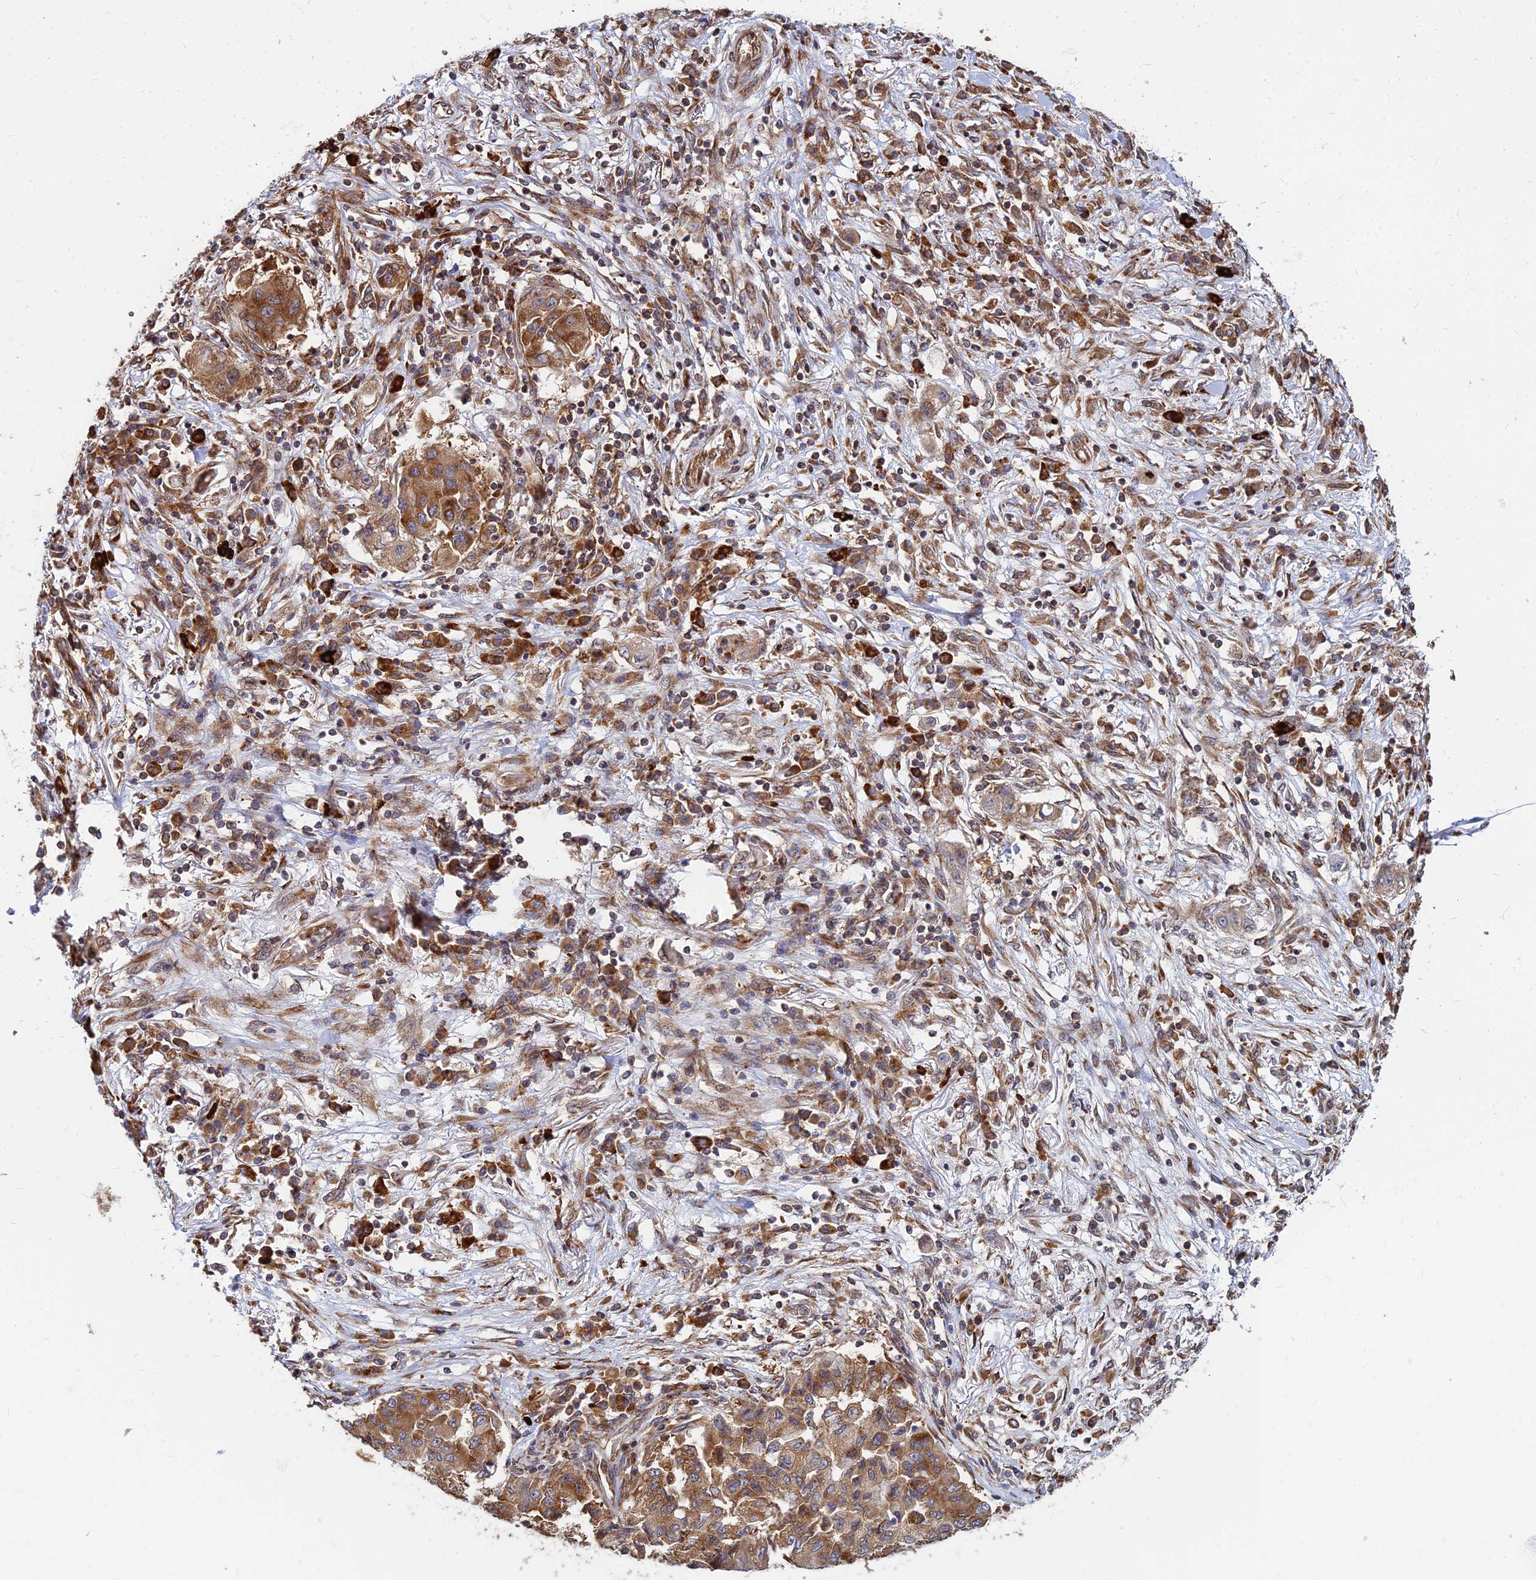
{"staining": {"intensity": "moderate", "quantity": ">75%", "location": "cytoplasmic/membranous"}, "tissue": "lung cancer", "cell_type": "Tumor cells", "image_type": "cancer", "snomed": [{"axis": "morphology", "description": "Squamous cell carcinoma, NOS"}, {"axis": "topography", "description": "Lung"}], "caption": "IHC of human squamous cell carcinoma (lung) demonstrates medium levels of moderate cytoplasmic/membranous staining in about >75% of tumor cells.", "gene": "CCT6B", "patient": {"sex": "male", "age": 74}}